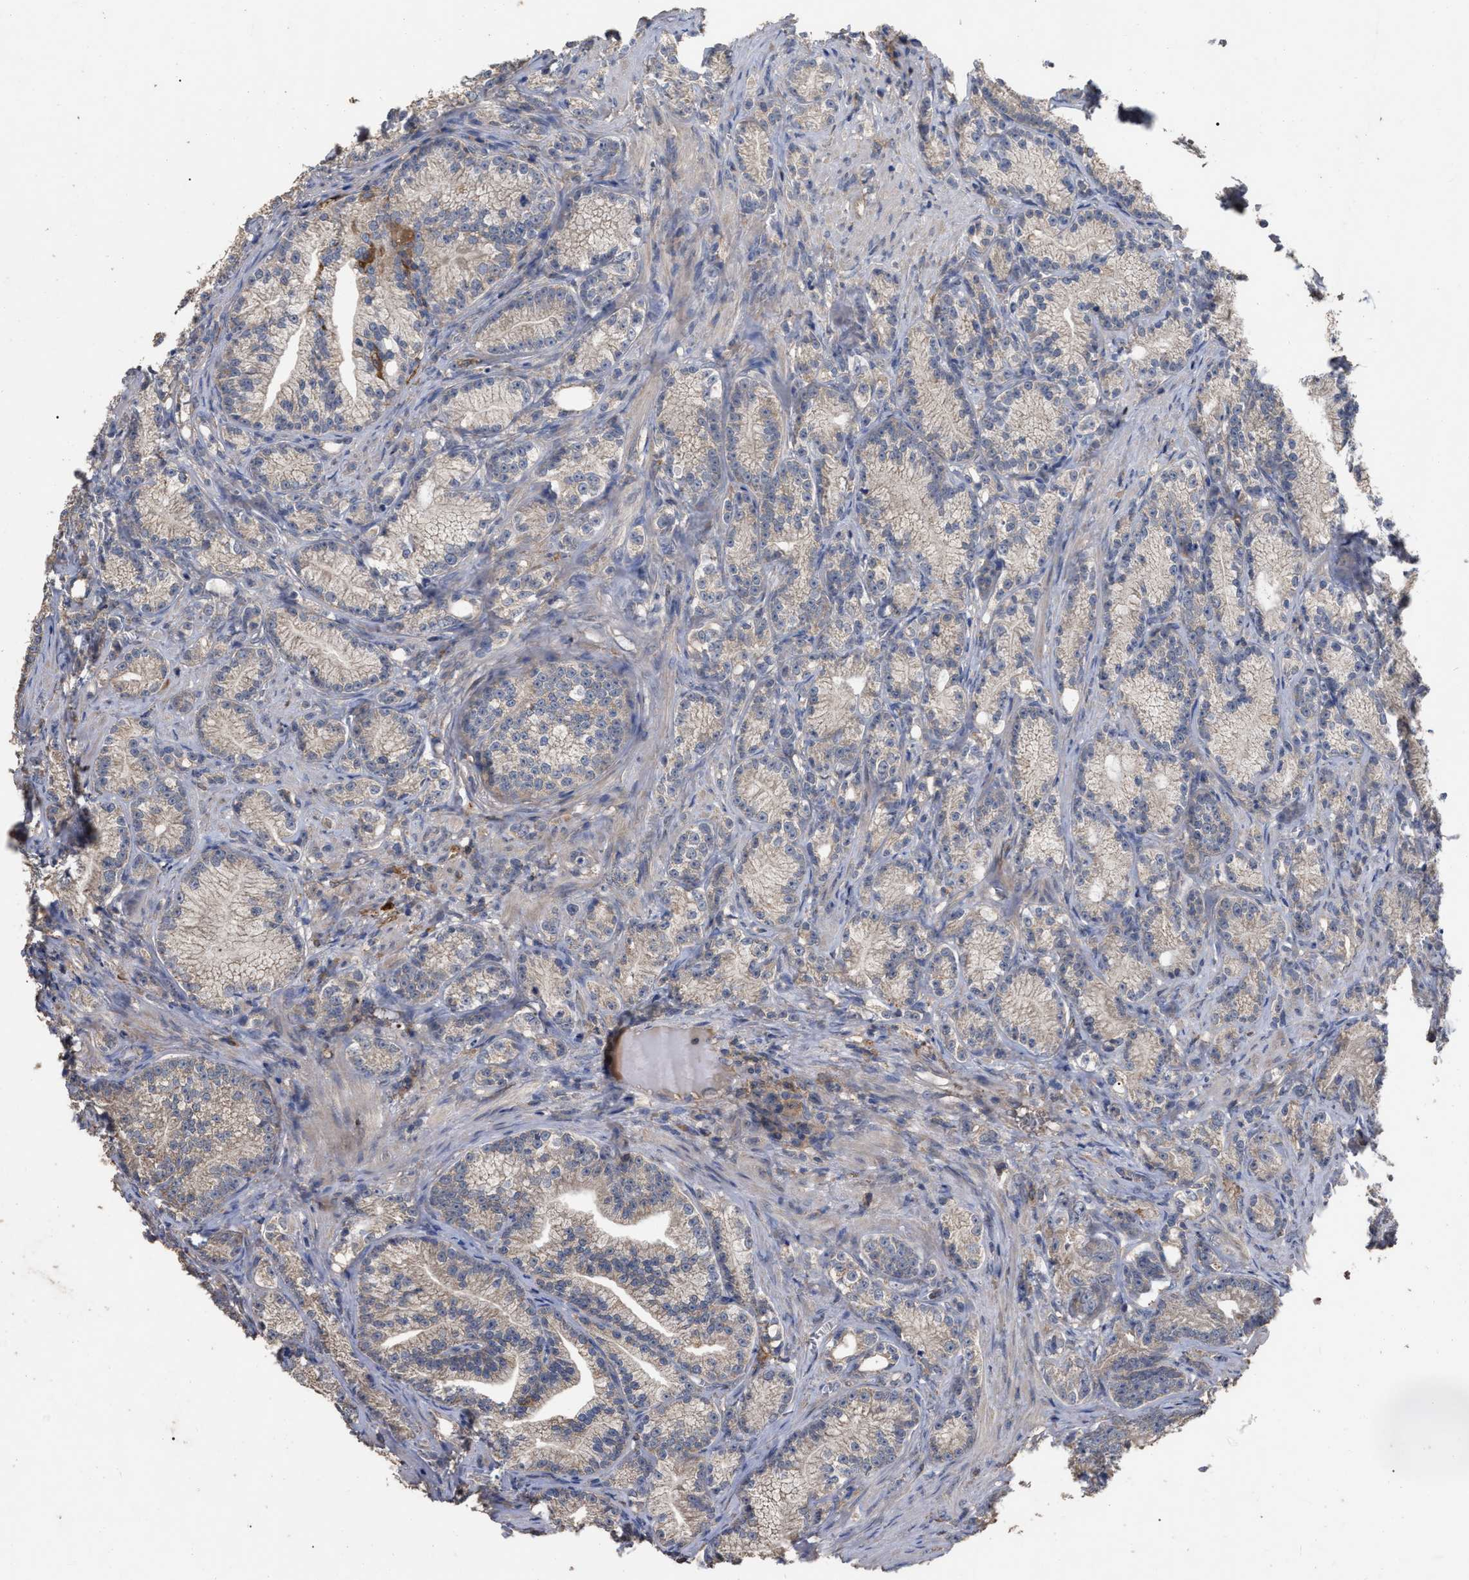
{"staining": {"intensity": "weak", "quantity": "<25%", "location": "cytoplasmic/membranous"}, "tissue": "prostate cancer", "cell_type": "Tumor cells", "image_type": "cancer", "snomed": [{"axis": "morphology", "description": "Adenocarcinoma, Low grade"}, {"axis": "topography", "description": "Prostate"}], "caption": "Adenocarcinoma (low-grade) (prostate) was stained to show a protein in brown. There is no significant staining in tumor cells.", "gene": "GPR179", "patient": {"sex": "male", "age": 89}}